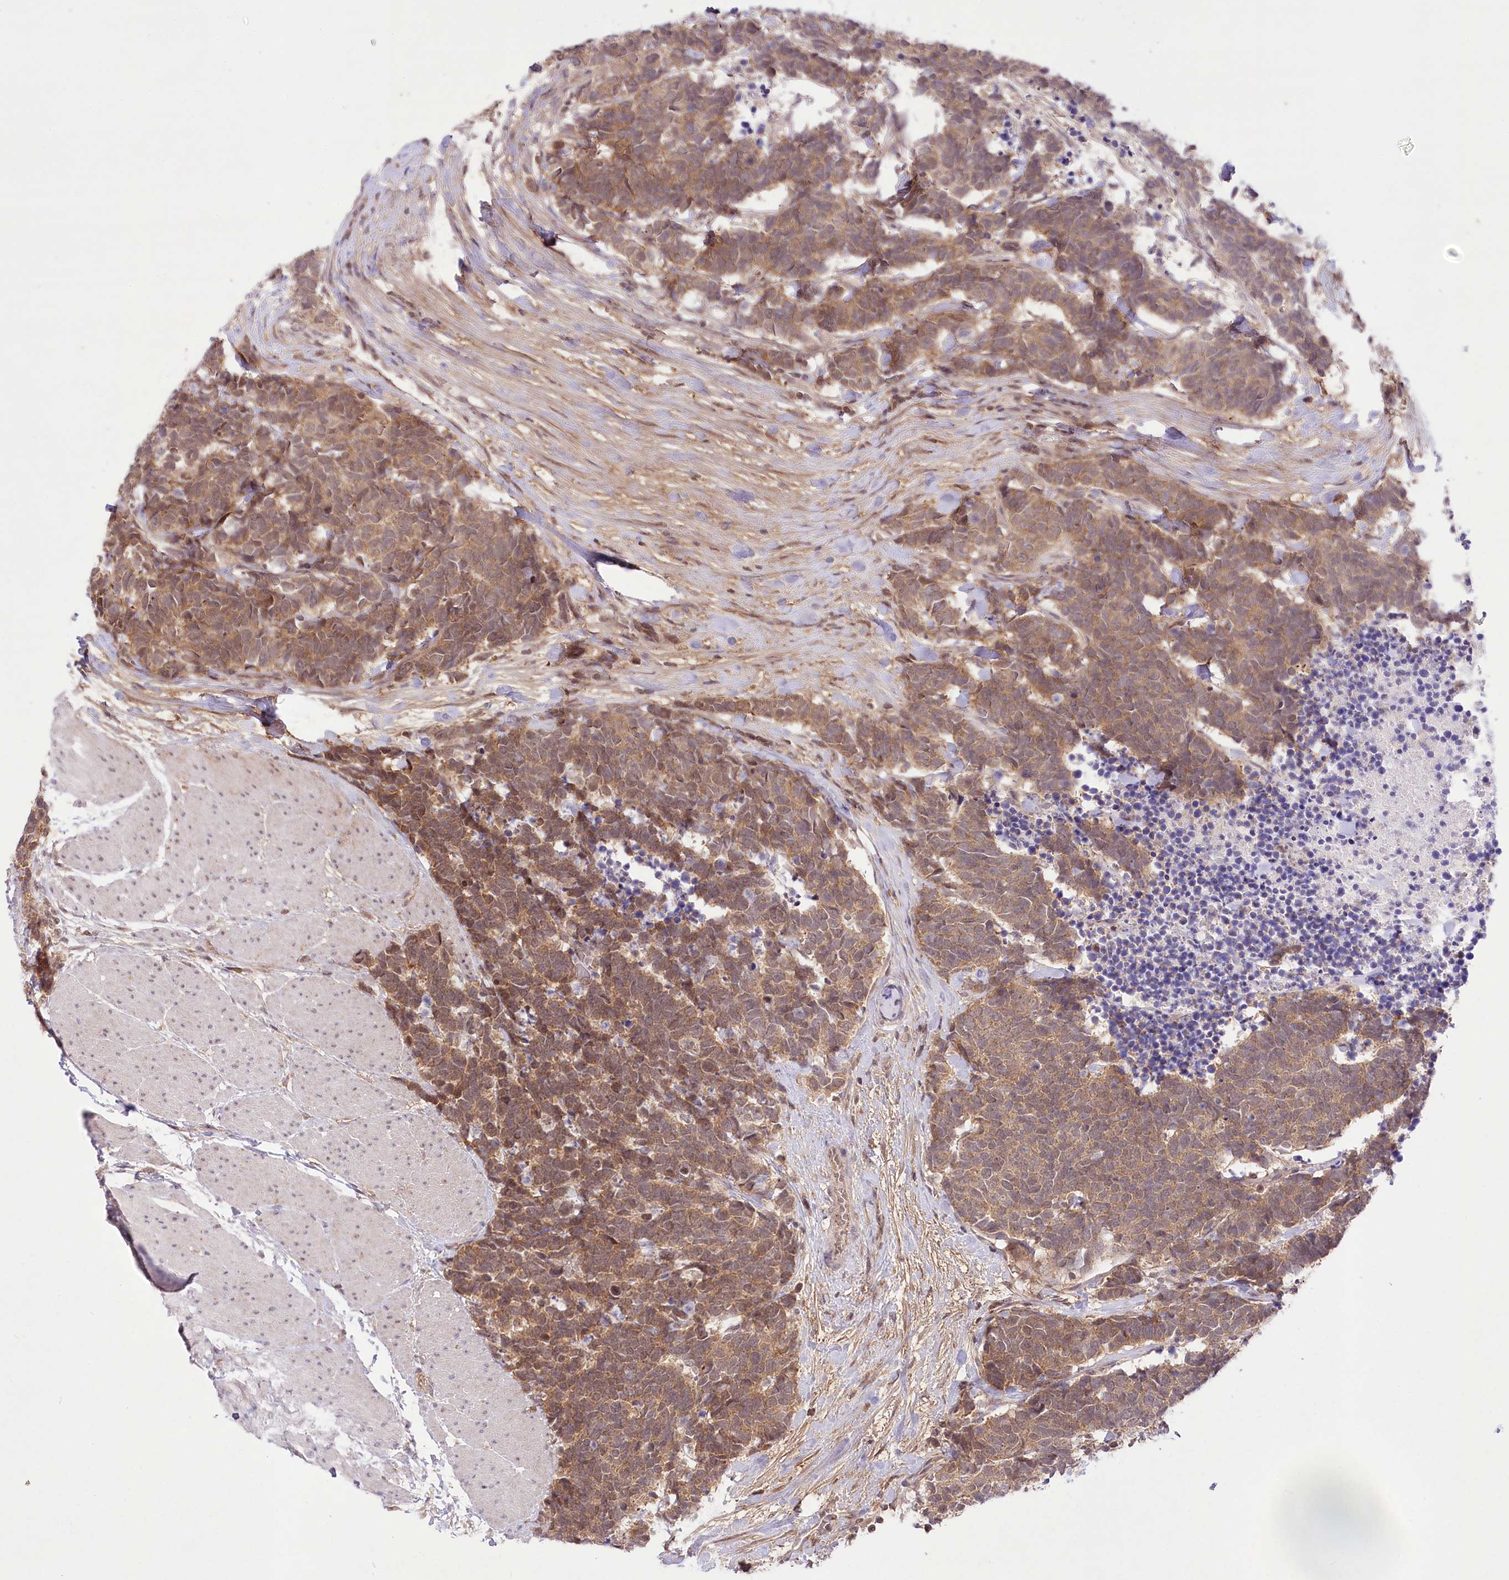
{"staining": {"intensity": "moderate", "quantity": ">75%", "location": "cytoplasmic/membranous"}, "tissue": "carcinoid", "cell_type": "Tumor cells", "image_type": "cancer", "snomed": [{"axis": "morphology", "description": "Carcinoma, NOS"}, {"axis": "morphology", "description": "Carcinoid, malignant, NOS"}, {"axis": "topography", "description": "Urinary bladder"}], "caption": "This is a histology image of IHC staining of carcinoma, which shows moderate positivity in the cytoplasmic/membranous of tumor cells.", "gene": "ZMAT2", "patient": {"sex": "male", "age": 57}}